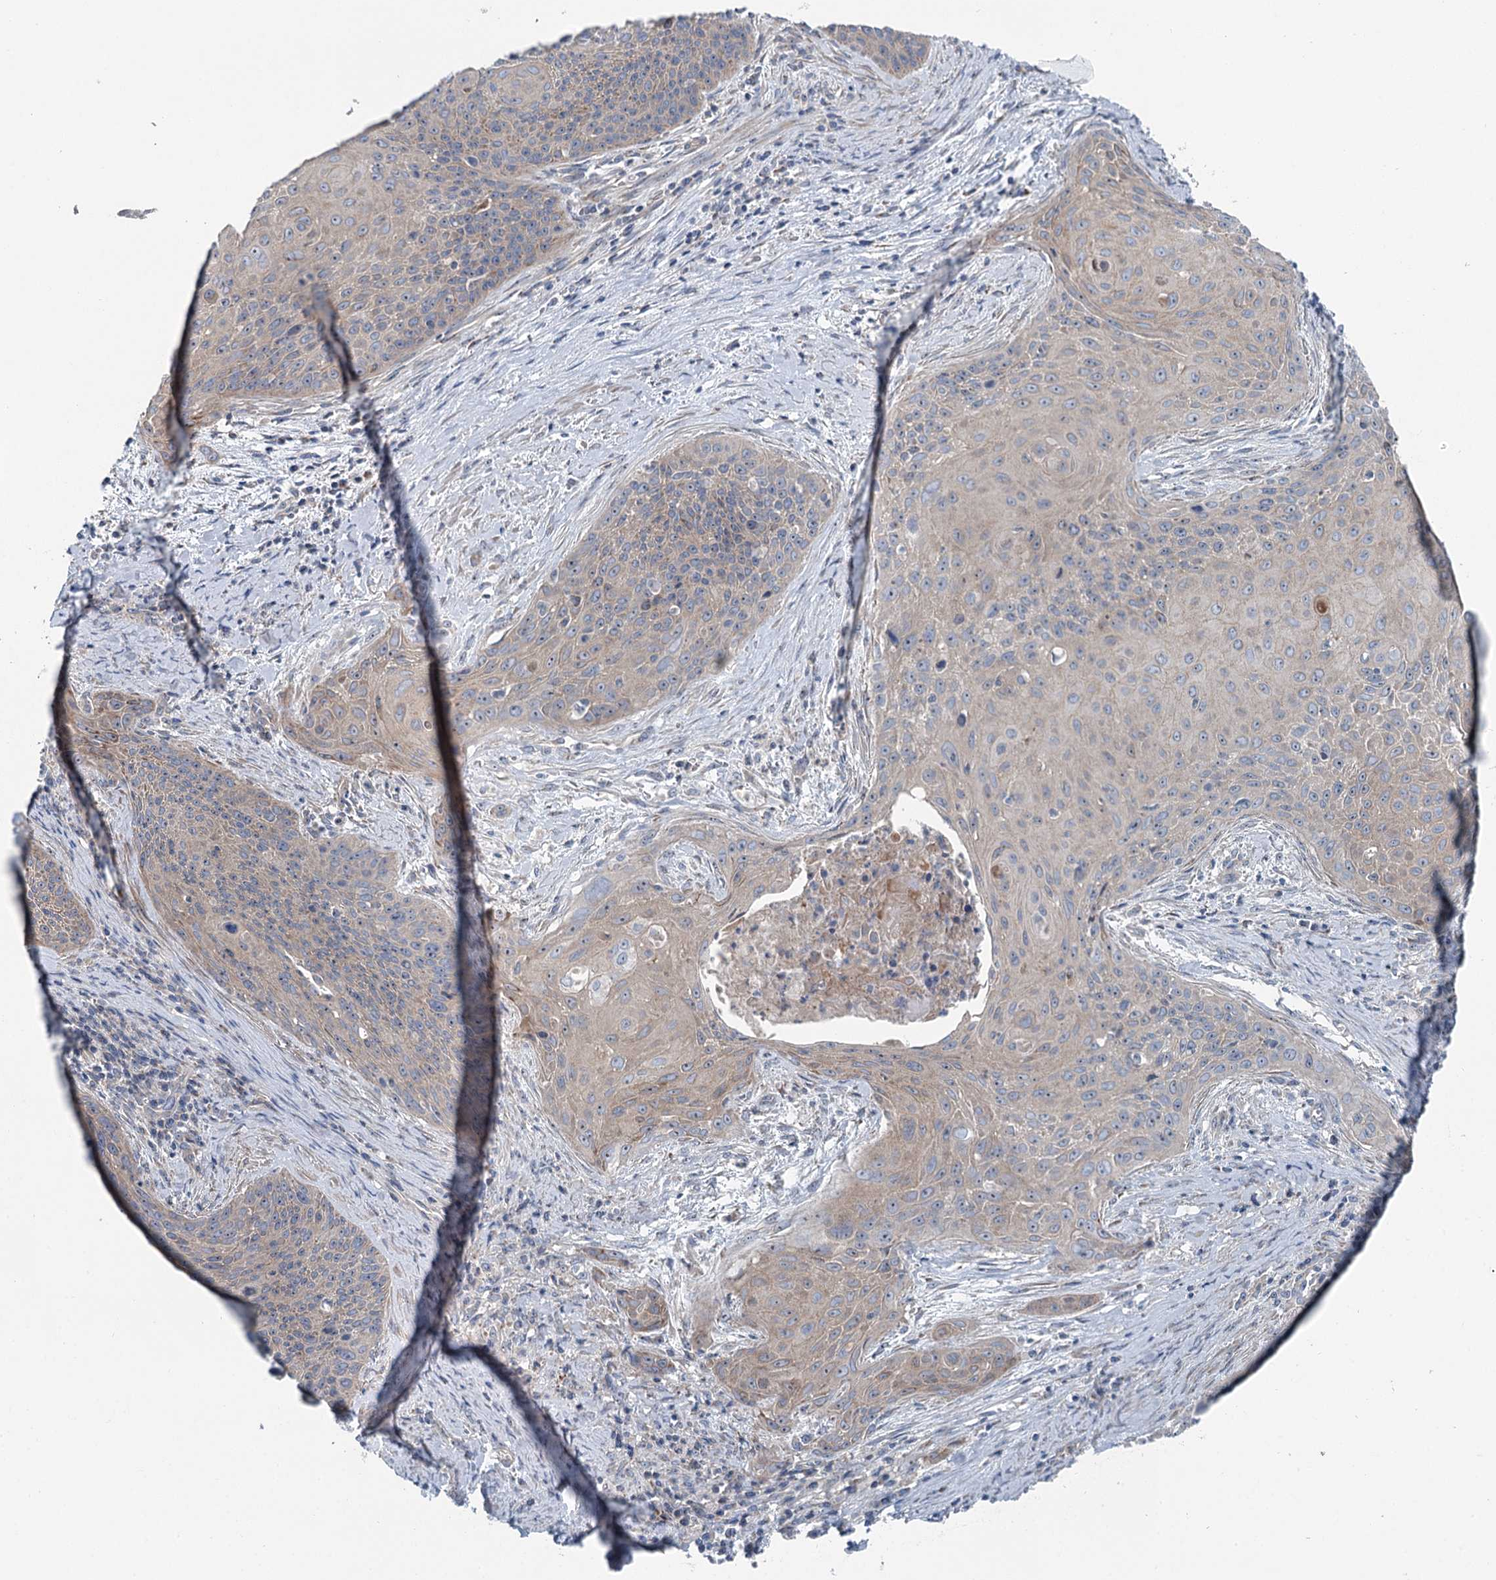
{"staining": {"intensity": "weak", "quantity": ">75%", "location": "cytoplasmic/membranous"}, "tissue": "cervical cancer", "cell_type": "Tumor cells", "image_type": "cancer", "snomed": [{"axis": "morphology", "description": "Squamous cell carcinoma, NOS"}, {"axis": "topography", "description": "Cervix"}], "caption": "Cervical cancer (squamous cell carcinoma) stained with a brown dye demonstrates weak cytoplasmic/membranous positive positivity in about >75% of tumor cells.", "gene": "MARK2", "patient": {"sex": "female", "age": 55}}